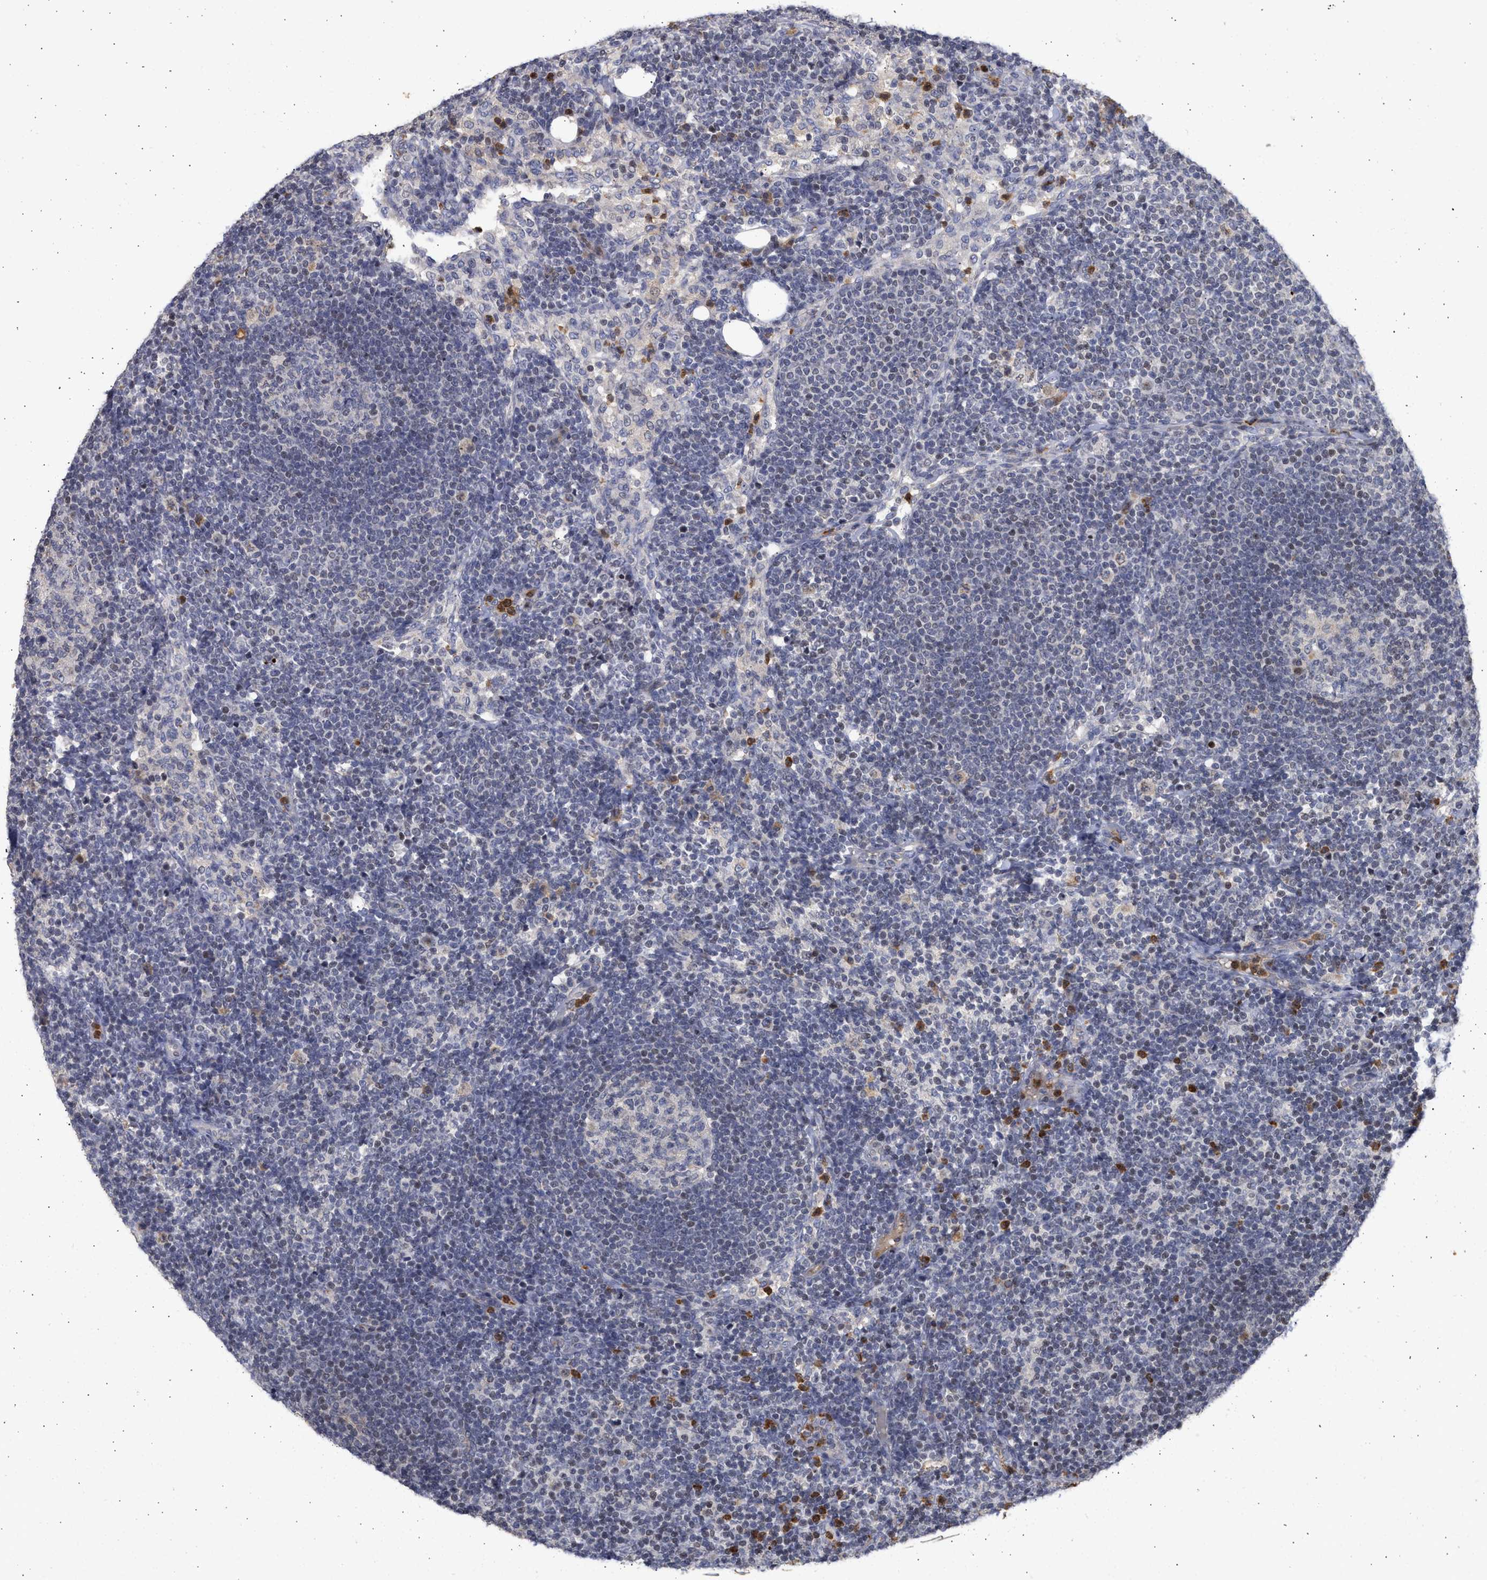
{"staining": {"intensity": "negative", "quantity": "none", "location": "none"}, "tissue": "lymph node", "cell_type": "Germinal center cells", "image_type": "normal", "snomed": [{"axis": "morphology", "description": "Normal tissue, NOS"}, {"axis": "morphology", "description": "Carcinoid, malignant, NOS"}, {"axis": "topography", "description": "Lymph node"}], "caption": "The micrograph shows no significant positivity in germinal center cells of lymph node. (DAB immunohistochemistry visualized using brightfield microscopy, high magnification).", "gene": "ENSG00000142539", "patient": {"sex": "male", "age": 47}}